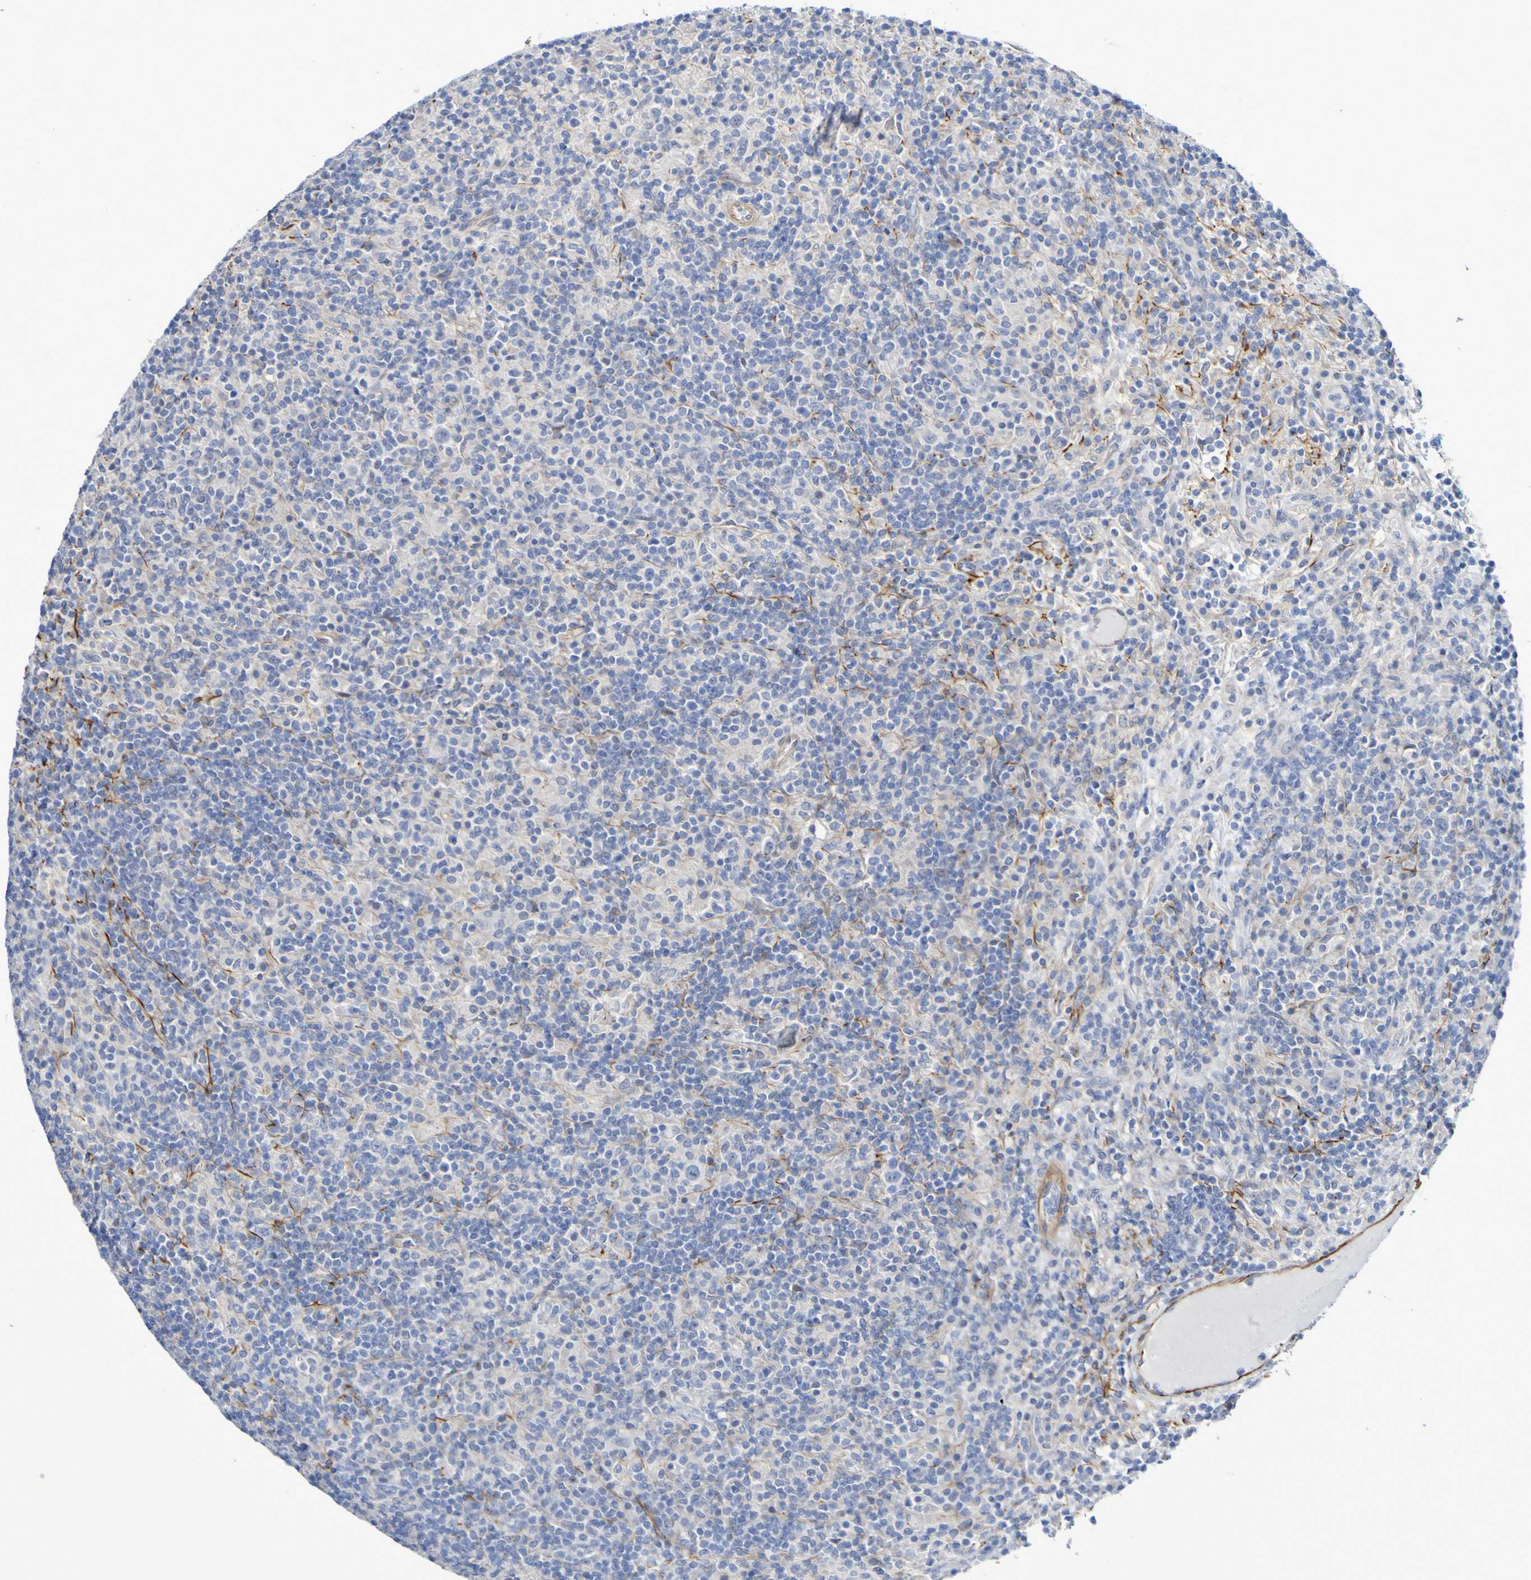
{"staining": {"intensity": "negative", "quantity": "none", "location": "none"}, "tissue": "lymphoma", "cell_type": "Tumor cells", "image_type": "cancer", "snomed": [{"axis": "morphology", "description": "Hodgkin's disease, NOS"}, {"axis": "topography", "description": "Lymph node"}], "caption": "High power microscopy micrograph of an IHC histopathology image of Hodgkin's disease, revealing no significant positivity in tumor cells.", "gene": "LPP", "patient": {"sex": "male", "age": 70}}